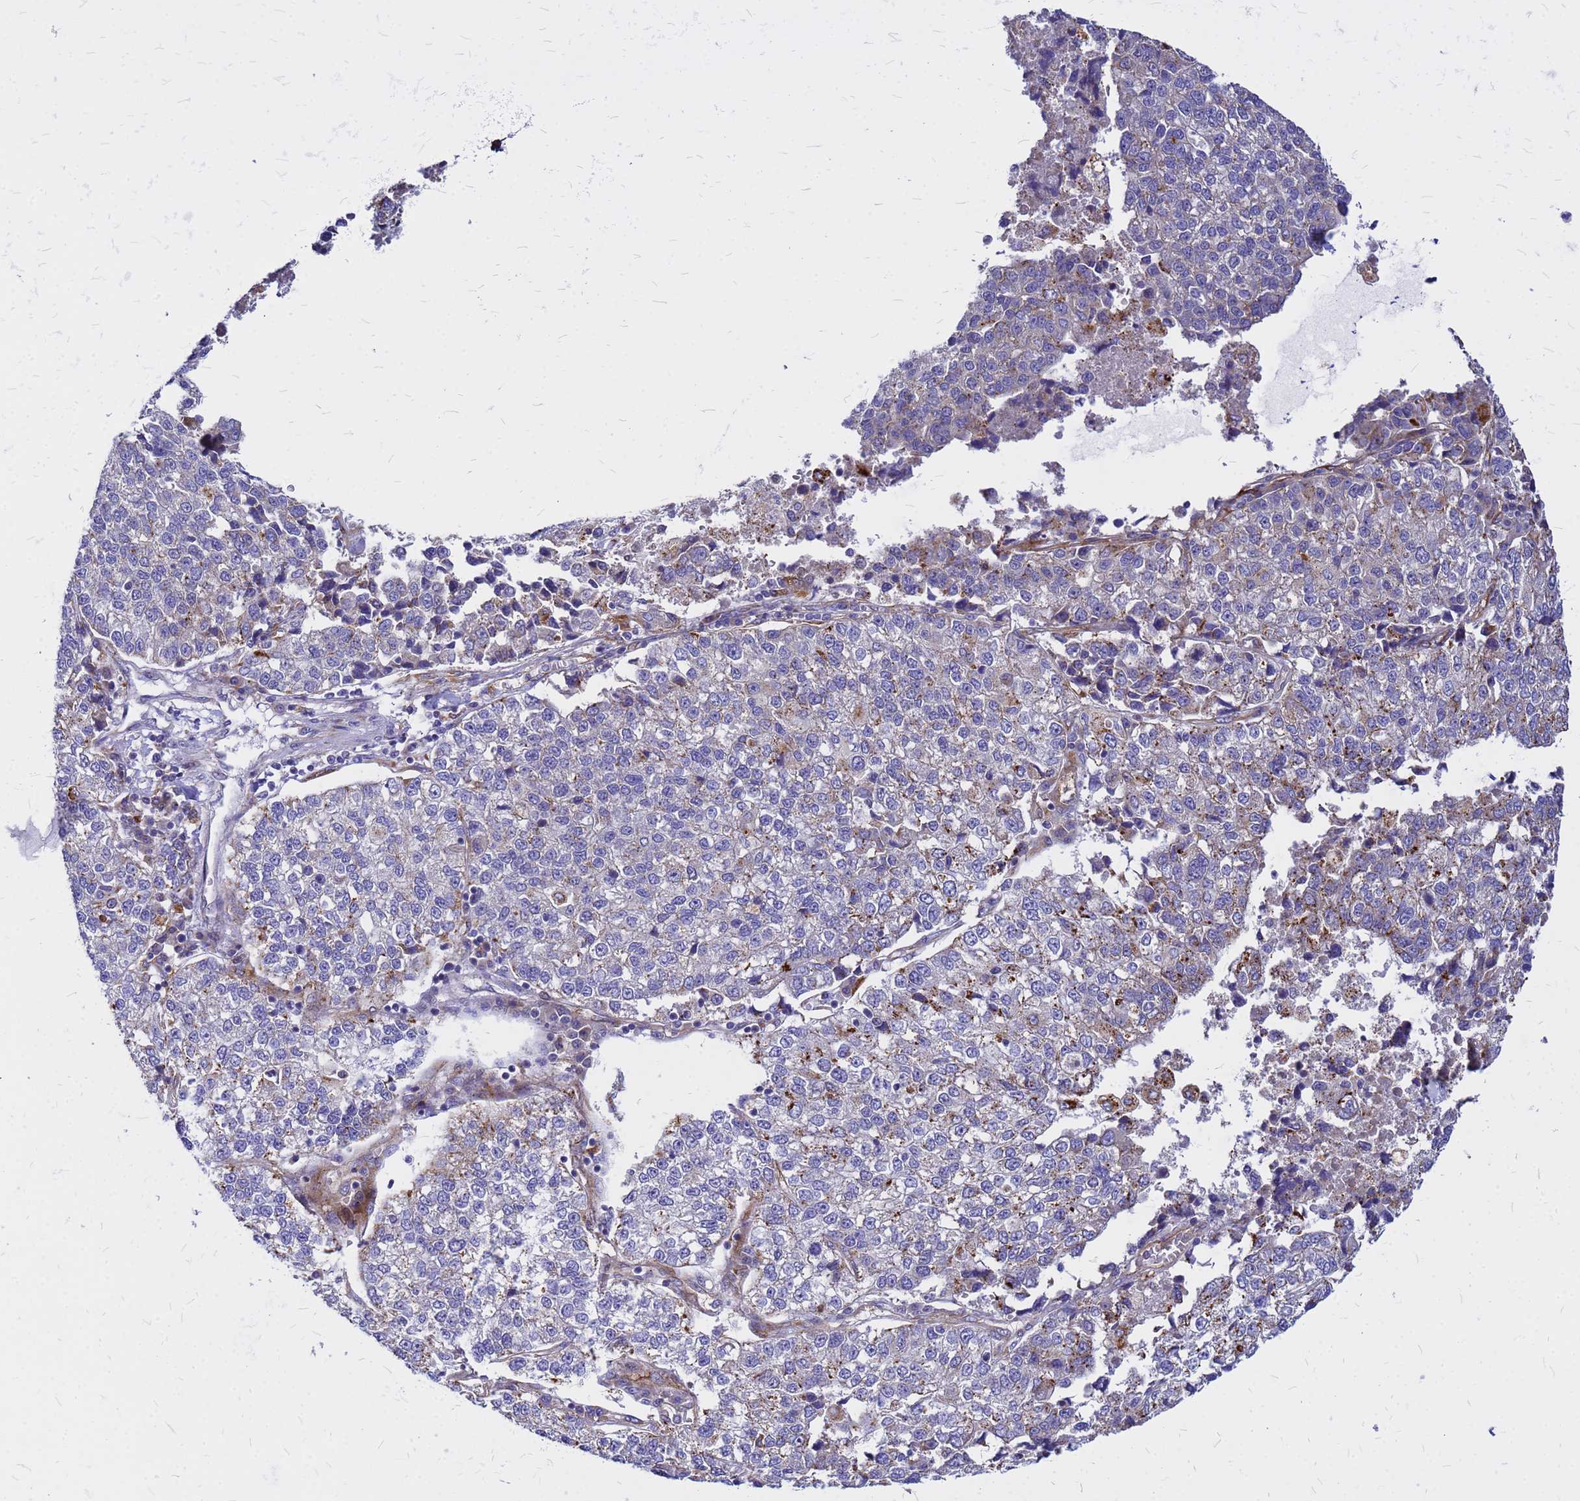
{"staining": {"intensity": "moderate", "quantity": "<25%", "location": "cytoplasmic/membranous"}, "tissue": "lung cancer", "cell_type": "Tumor cells", "image_type": "cancer", "snomed": [{"axis": "morphology", "description": "Adenocarcinoma, NOS"}, {"axis": "topography", "description": "Lung"}], "caption": "An immunohistochemistry photomicrograph of tumor tissue is shown. Protein staining in brown labels moderate cytoplasmic/membranous positivity in lung cancer (adenocarcinoma) within tumor cells.", "gene": "NOSTRIN", "patient": {"sex": "male", "age": 49}}